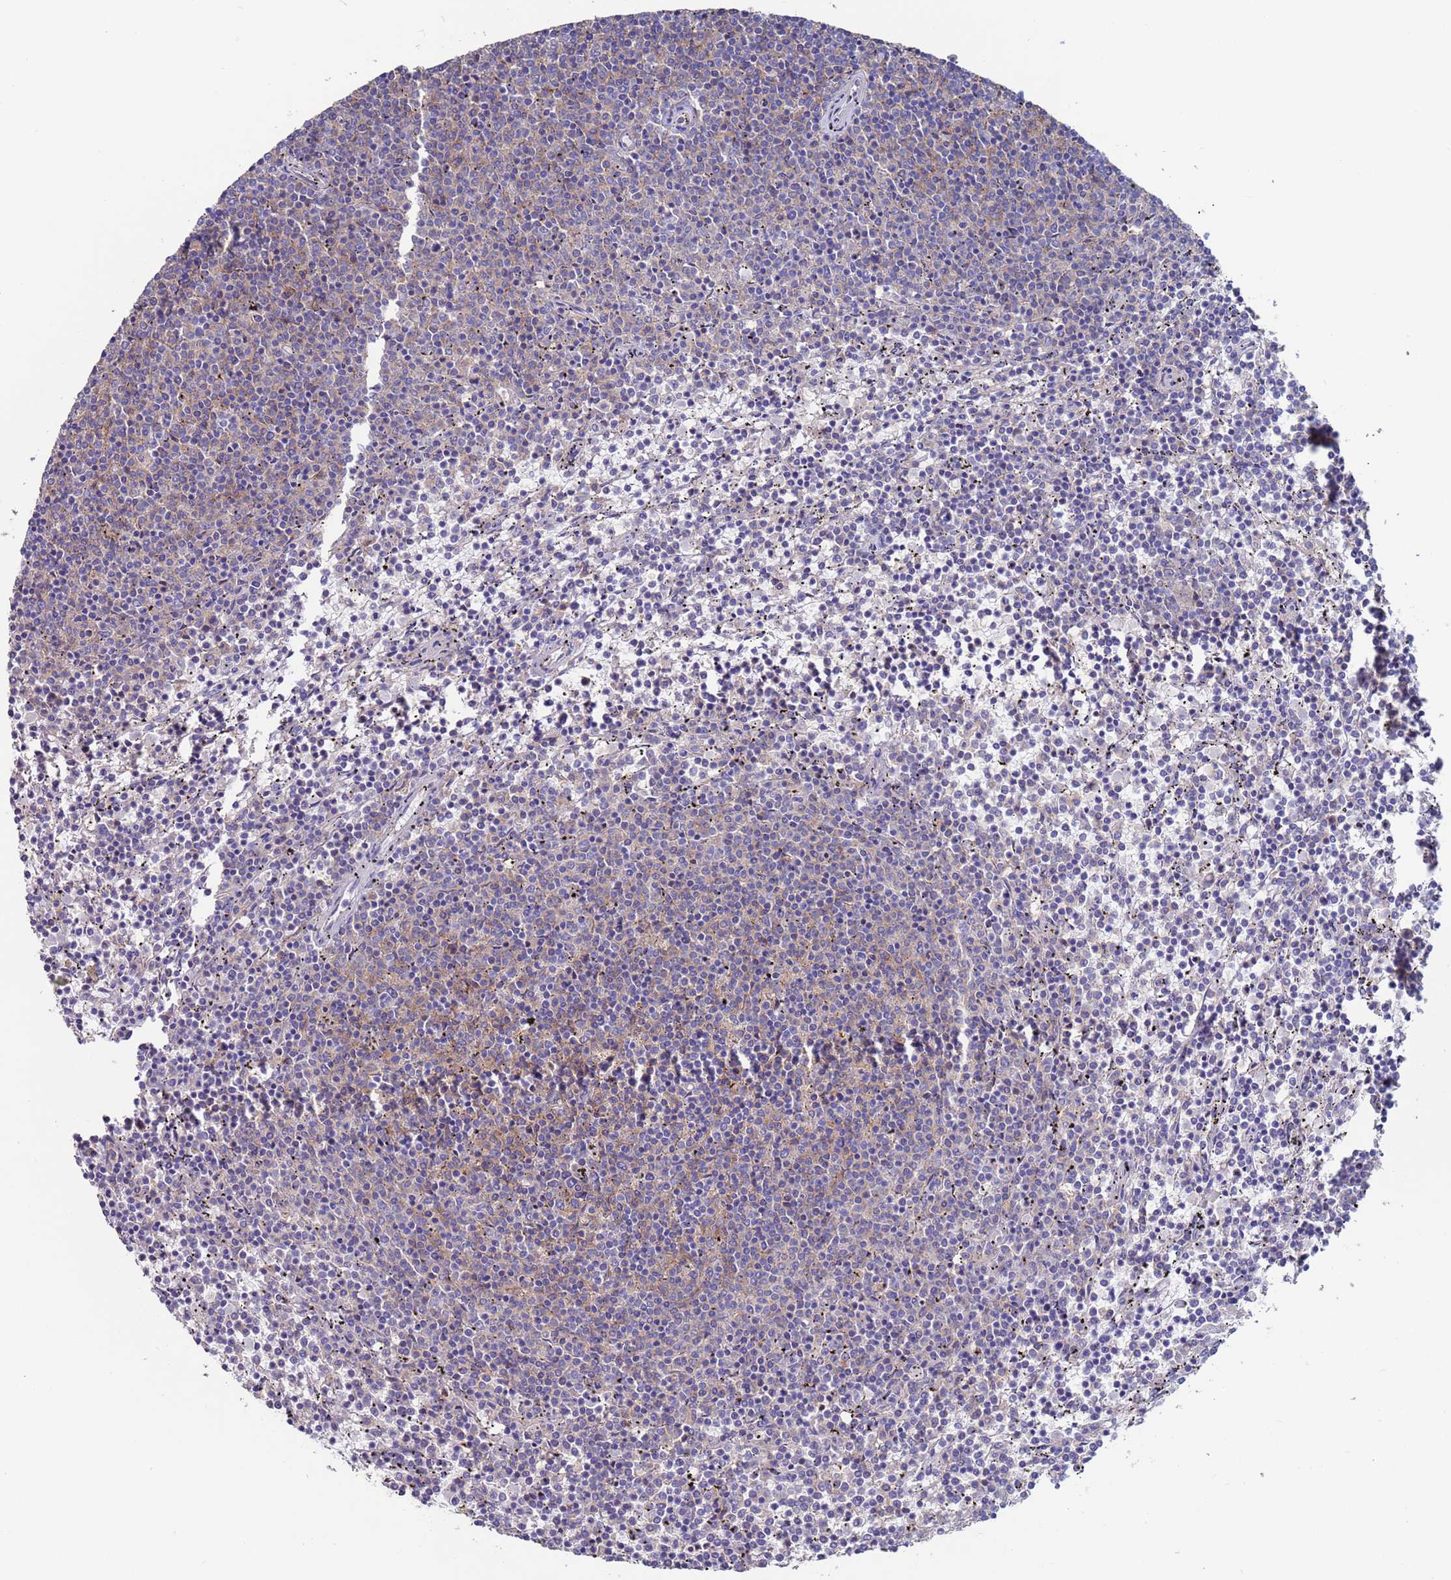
{"staining": {"intensity": "weak", "quantity": "<25%", "location": "cytoplasmic/membranous"}, "tissue": "lymphoma", "cell_type": "Tumor cells", "image_type": "cancer", "snomed": [{"axis": "morphology", "description": "Malignant lymphoma, non-Hodgkin's type, Low grade"}, {"axis": "topography", "description": "Spleen"}], "caption": "Tumor cells show no significant protein expression in lymphoma.", "gene": "KRTCAP3", "patient": {"sex": "female", "age": 50}}